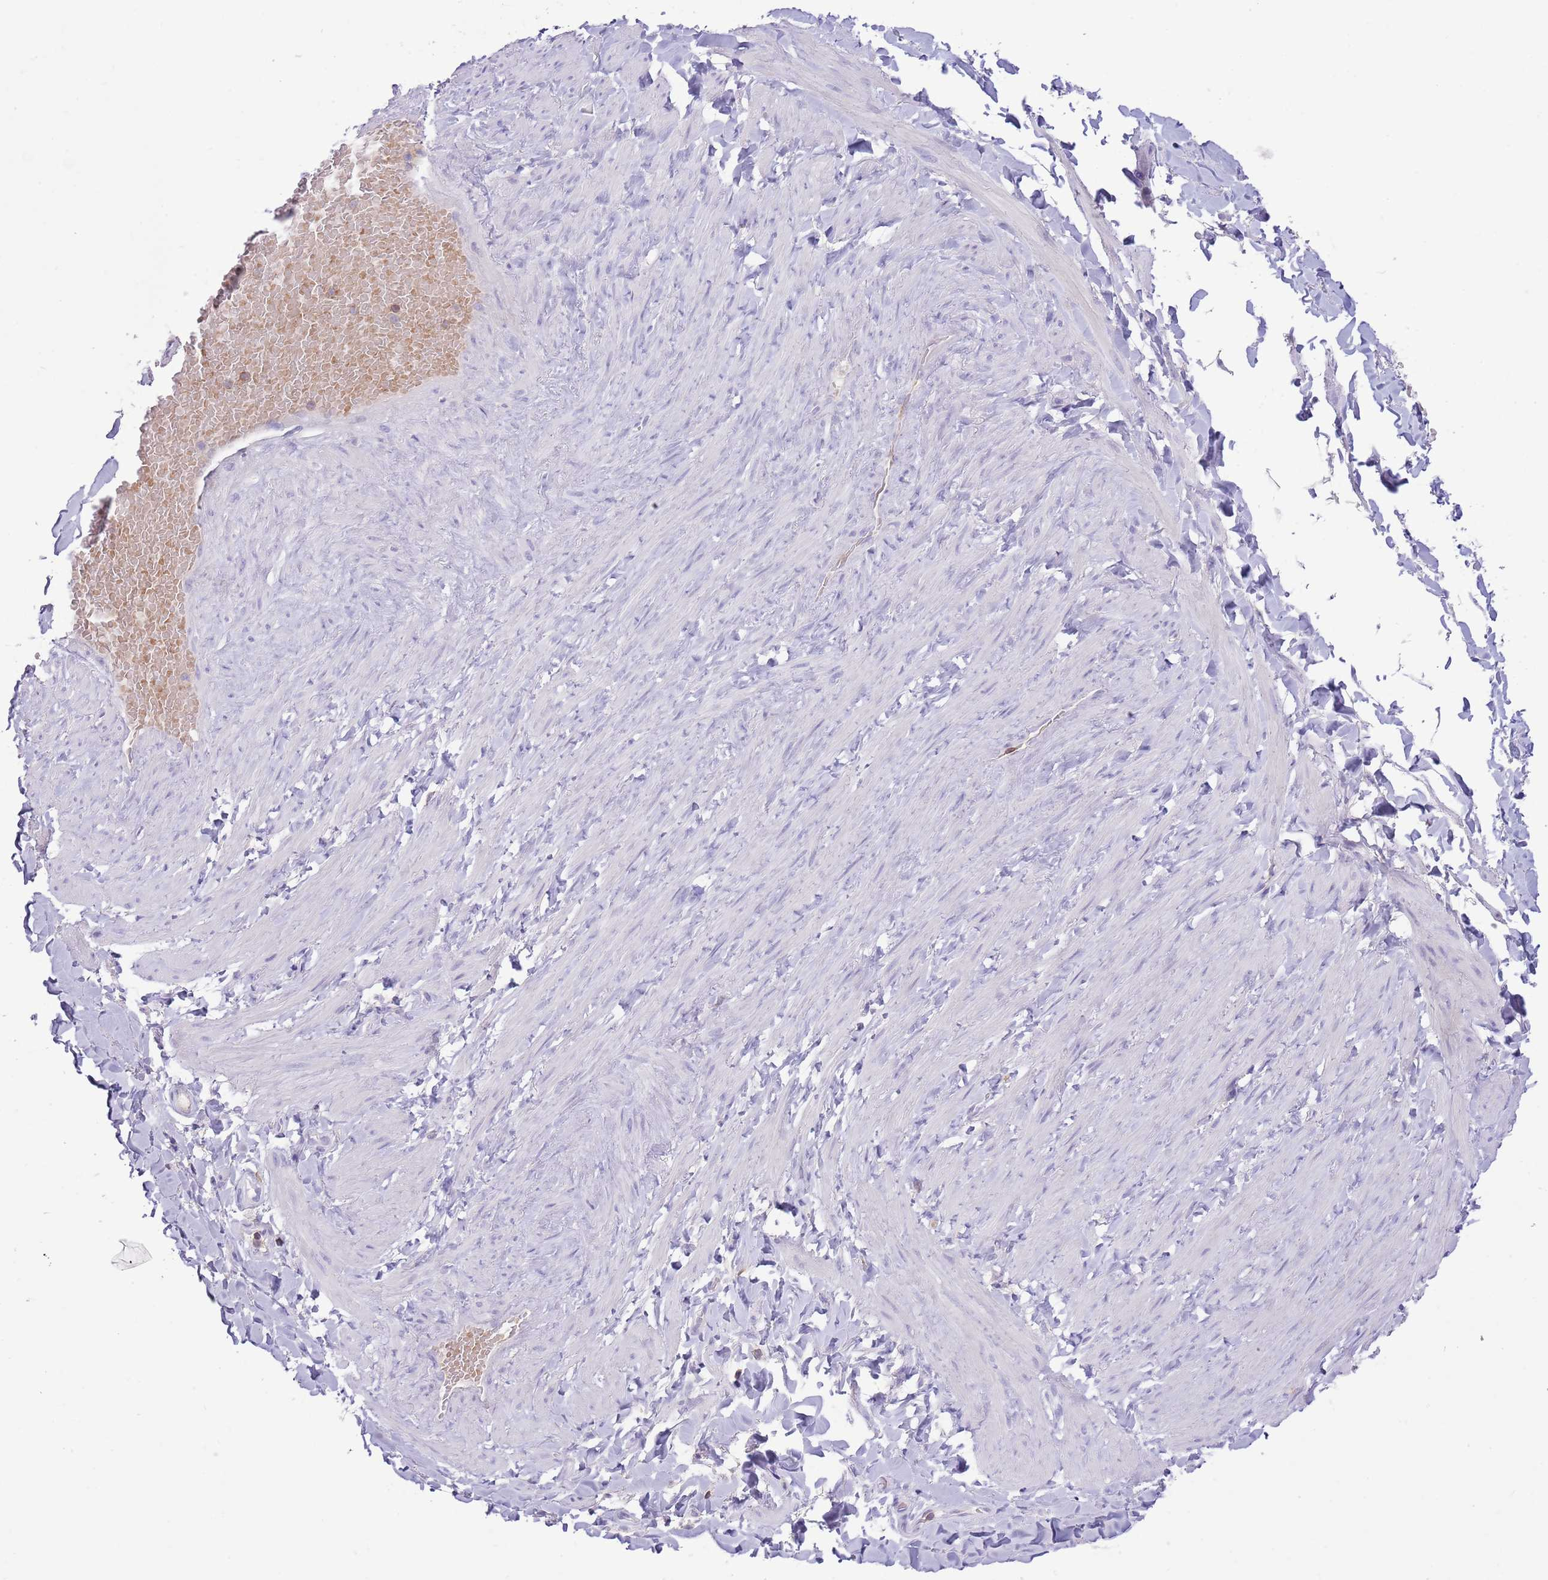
{"staining": {"intensity": "negative", "quantity": "none", "location": "none"}, "tissue": "adipose tissue", "cell_type": "Adipocytes", "image_type": "normal", "snomed": [{"axis": "morphology", "description": "Normal tissue, NOS"}, {"axis": "topography", "description": "Soft tissue"}, {"axis": "topography", "description": "Vascular tissue"}], "caption": "DAB (3,3'-diaminobenzidine) immunohistochemical staining of normal human adipose tissue demonstrates no significant positivity in adipocytes.", "gene": "OR4Q3", "patient": {"sex": "male", "age": 54}}